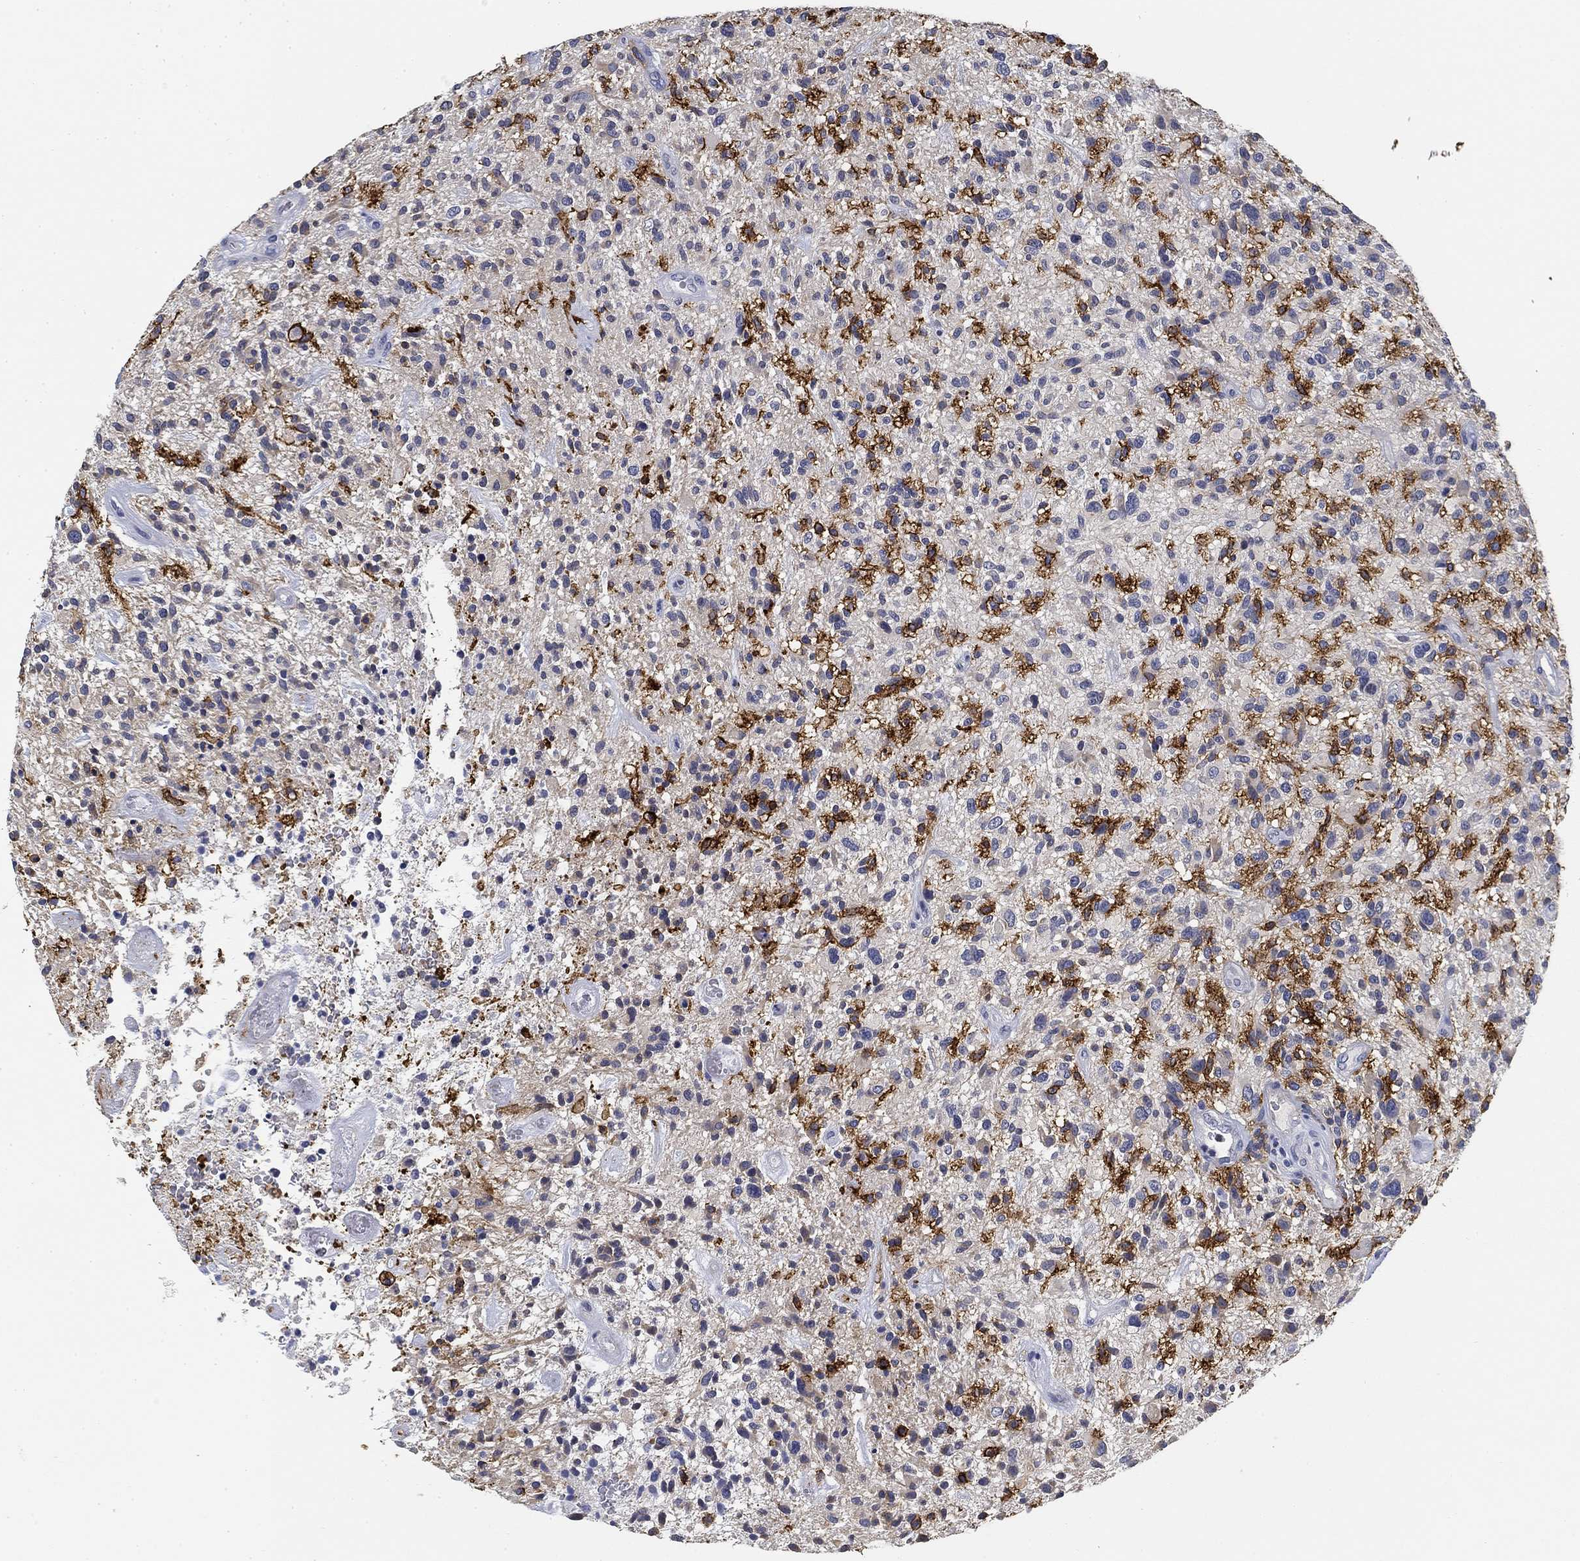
{"staining": {"intensity": "strong", "quantity": "<25%", "location": "cytoplasmic/membranous"}, "tissue": "glioma", "cell_type": "Tumor cells", "image_type": "cancer", "snomed": [{"axis": "morphology", "description": "Glioma, malignant, High grade"}, {"axis": "topography", "description": "Brain"}], "caption": "Immunohistochemistry (IHC) (DAB (3,3'-diaminobenzidine)) staining of human malignant glioma (high-grade) exhibits strong cytoplasmic/membranous protein staining in approximately <25% of tumor cells.", "gene": "SLC2A5", "patient": {"sex": "male", "age": 47}}